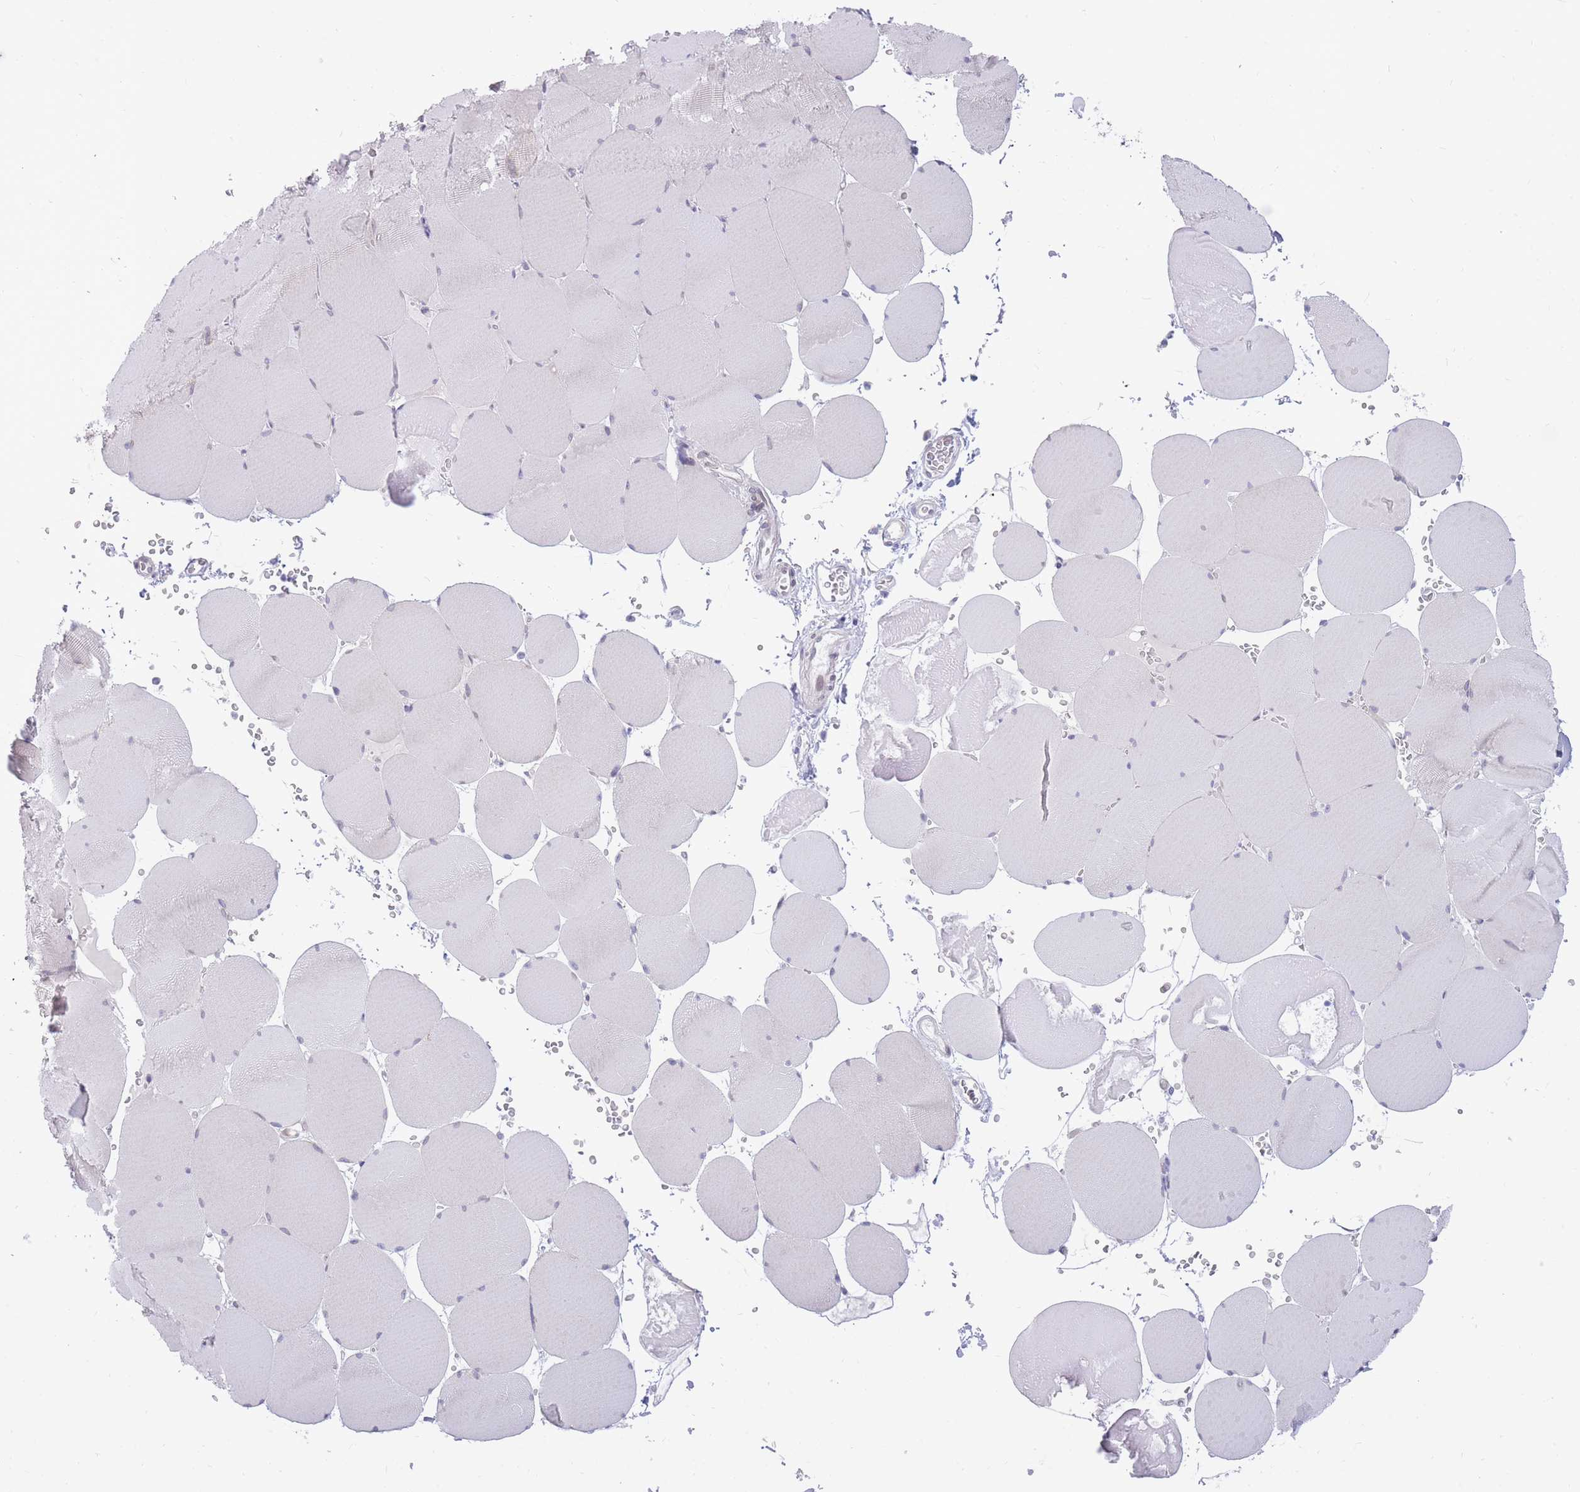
{"staining": {"intensity": "negative", "quantity": "none", "location": "none"}, "tissue": "skeletal muscle", "cell_type": "Myocytes", "image_type": "normal", "snomed": [{"axis": "morphology", "description": "Normal tissue, NOS"}, {"axis": "topography", "description": "Skeletal muscle"}, {"axis": "topography", "description": "Head-Neck"}], "caption": "Myocytes show no significant staining in unremarkable skeletal muscle.", "gene": "HOOK2", "patient": {"sex": "male", "age": 66}}